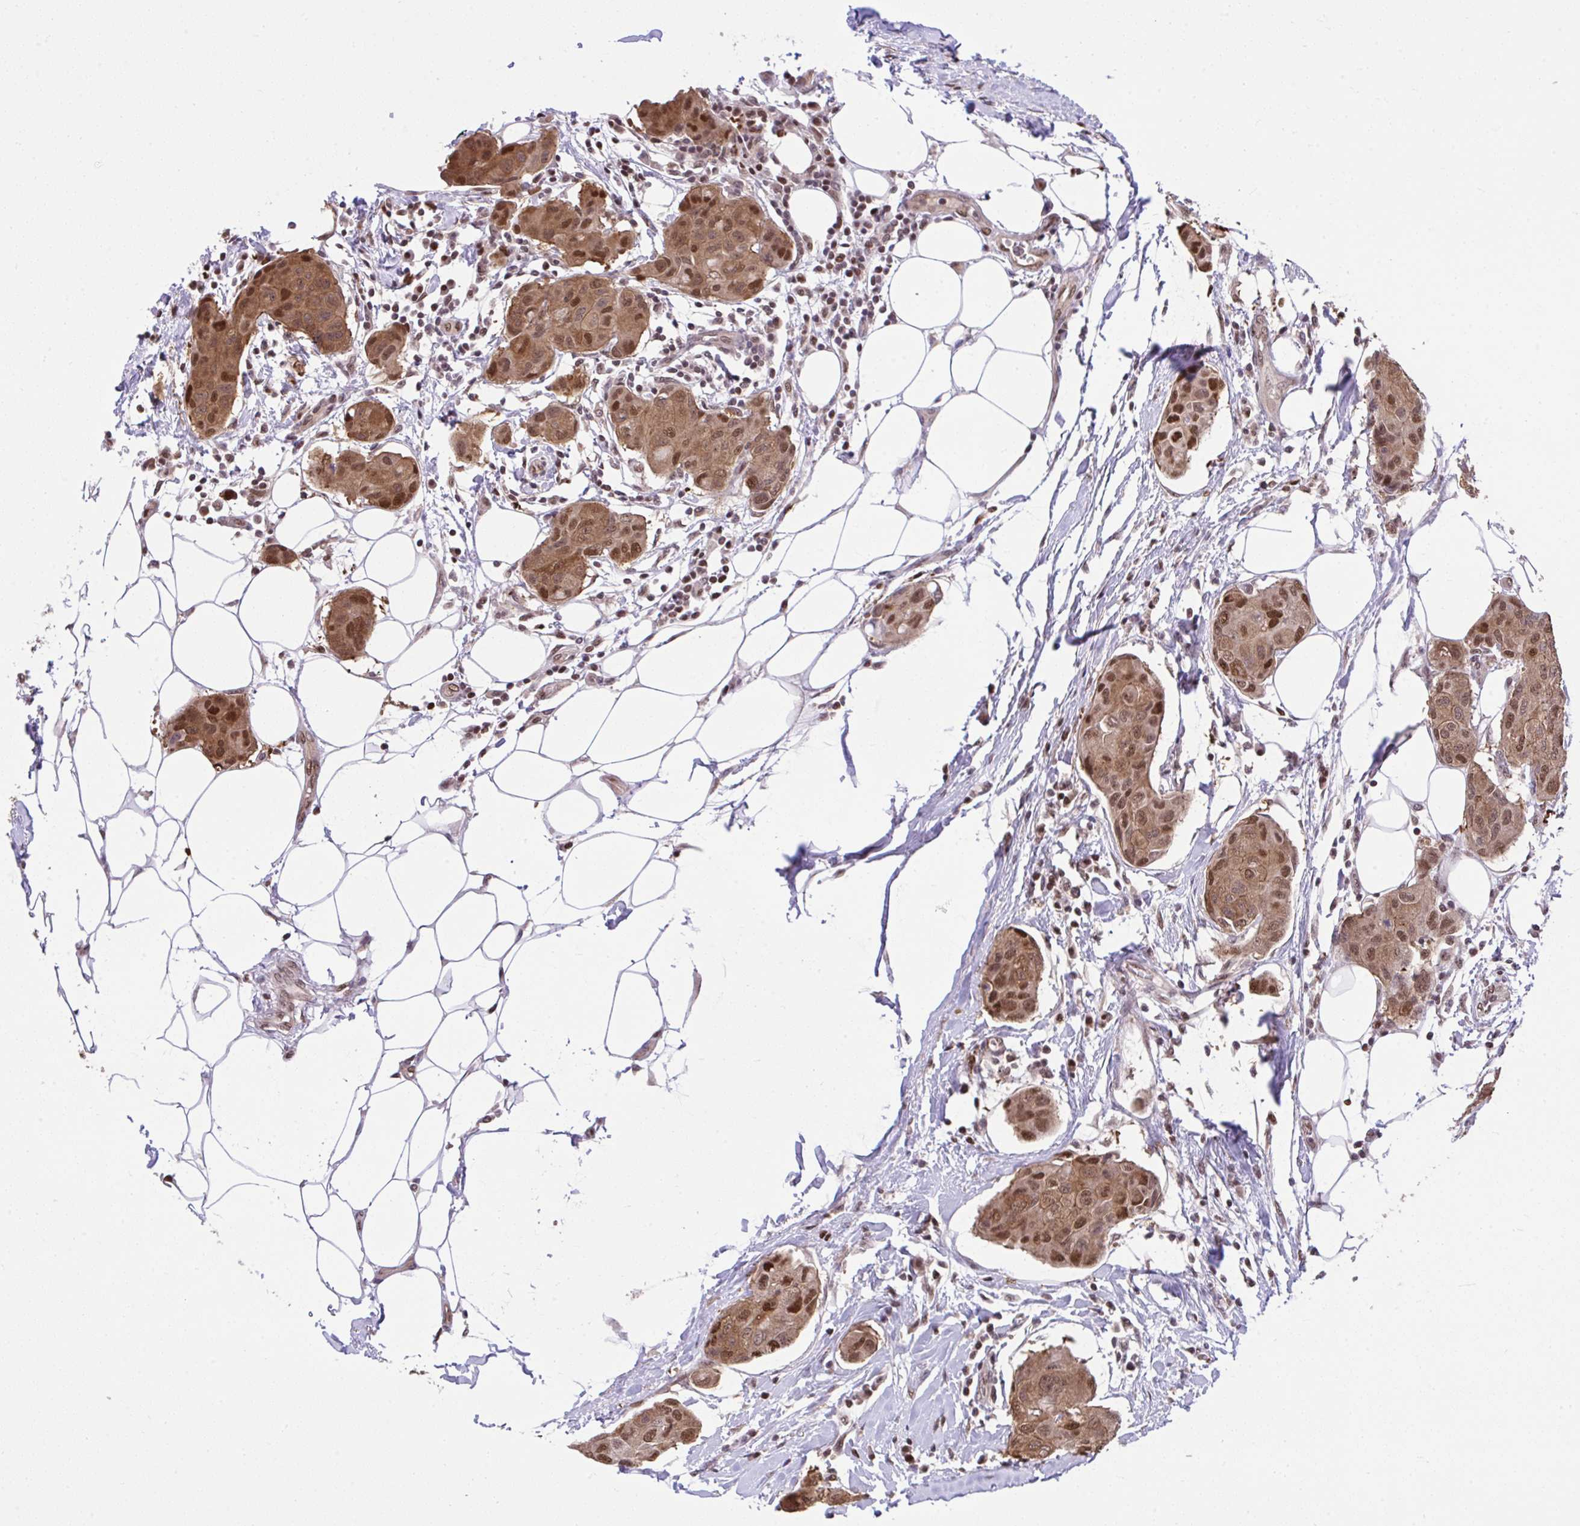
{"staining": {"intensity": "moderate", "quantity": ">75%", "location": "cytoplasmic/membranous,nuclear"}, "tissue": "breast cancer", "cell_type": "Tumor cells", "image_type": "cancer", "snomed": [{"axis": "morphology", "description": "Duct carcinoma"}, {"axis": "topography", "description": "Breast"}, {"axis": "topography", "description": "Lymph node"}], "caption": "Human intraductal carcinoma (breast) stained for a protein (brown) displays moderate cytoplasmic/membranous and nuclear positive staining in about >75% of tumor cells.", "gene": "GLIS3", "patient": {"sex": "female", "age": 80}}